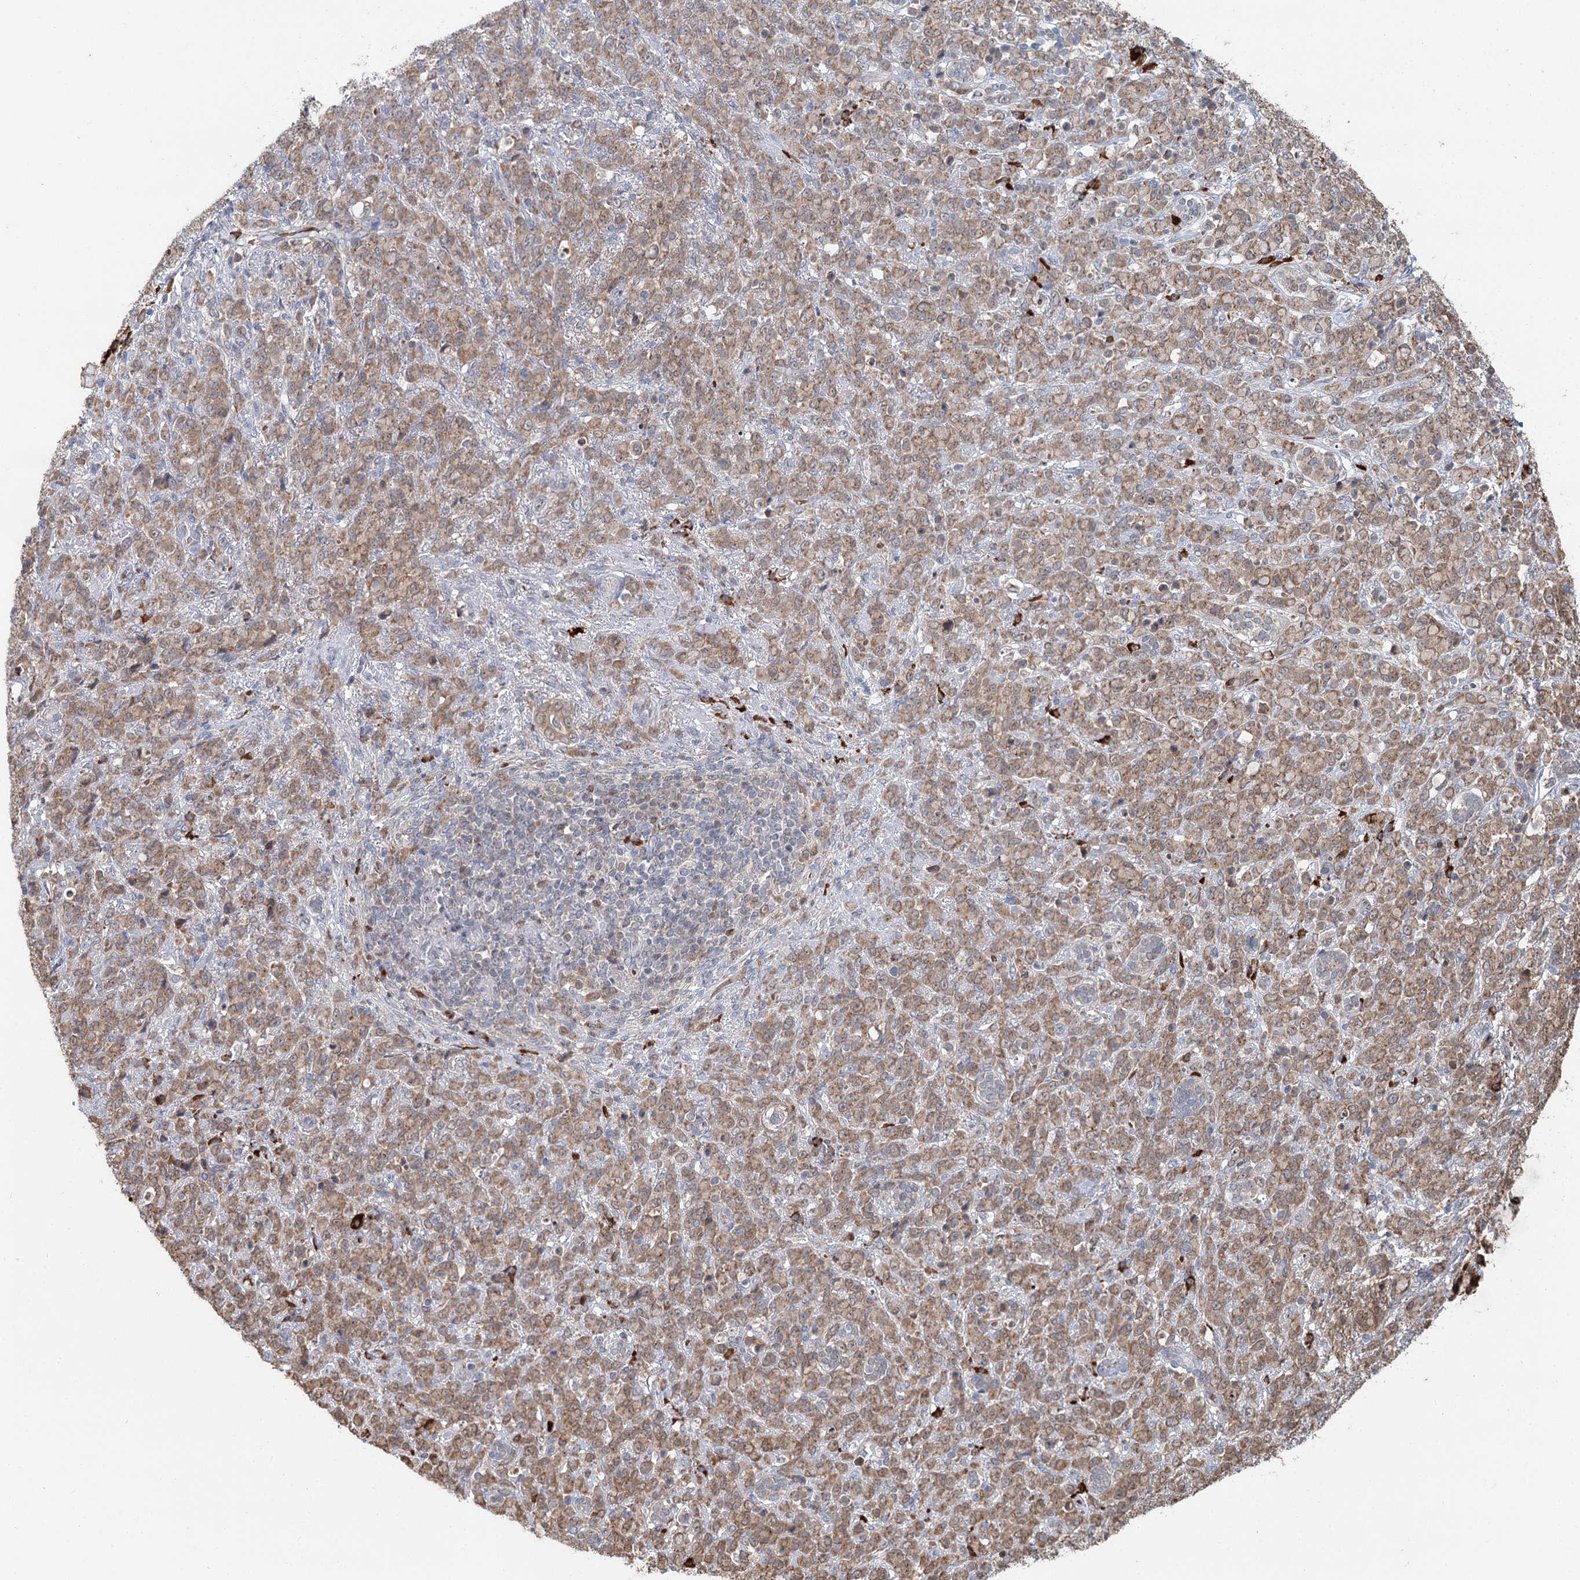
{"staining": {"intensity": "moderate", "quantity": ">75%", "location": "cytoplasmic/membranous"}, "tissue": "stomach cancer", "cell_type": "Tumor cells", "image_type": "cancer", "snomed": [{"axis": "morphology", "description": "Adenocarcinoma, NOS"}, {"axis": "topography", "description": "Stomach"}], "caption": "Human adenocarcinoma (stomach) stained with a brown dye demonstrates moderate cytoplasmic/membranous positive staining in approximately >75% of tumor cells.", "gene": "ADK", "patient": {"sex": "female", "age": 79}}